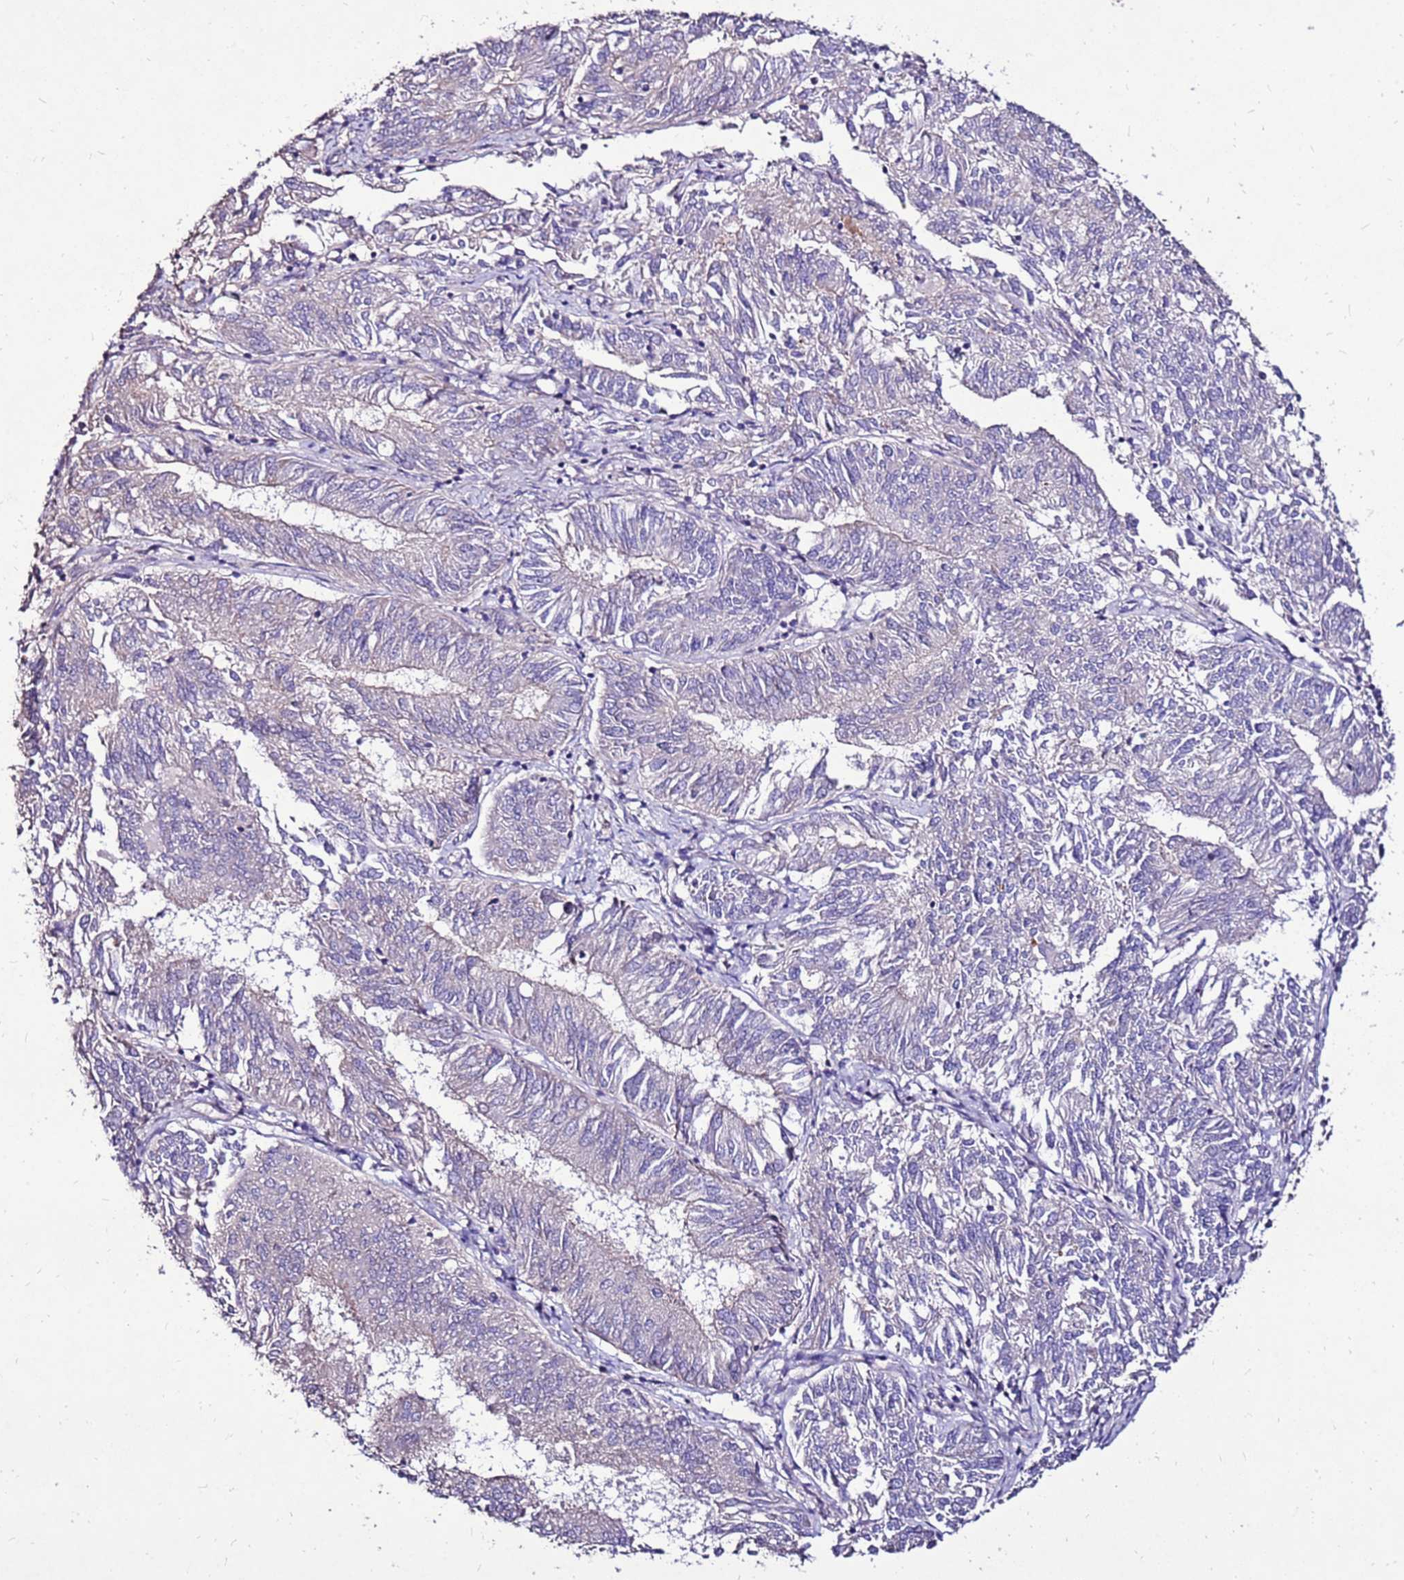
{"staining": {"intensity": "negative", "quantity": "none", "location": "none"}, "tissue": "endometrial cancer", "cell_type": "Tumor cells", "image_type": "cancer", "snomed": [{"axis": "morphology", "description": "Adenocarcinoma, NOS"}, {"axis": "topography", "description": "Endometrium"}], "caption": "This micrograph is of adenocarcinoma (endometrial) stained with immunohistochemistry (IHC) to label a protein in brown with the nuclei are counter-stained blue. There is no staining in tumor cells.", "gene": "TMEM106C", "patient": {"sex": "female", "age": 58}}